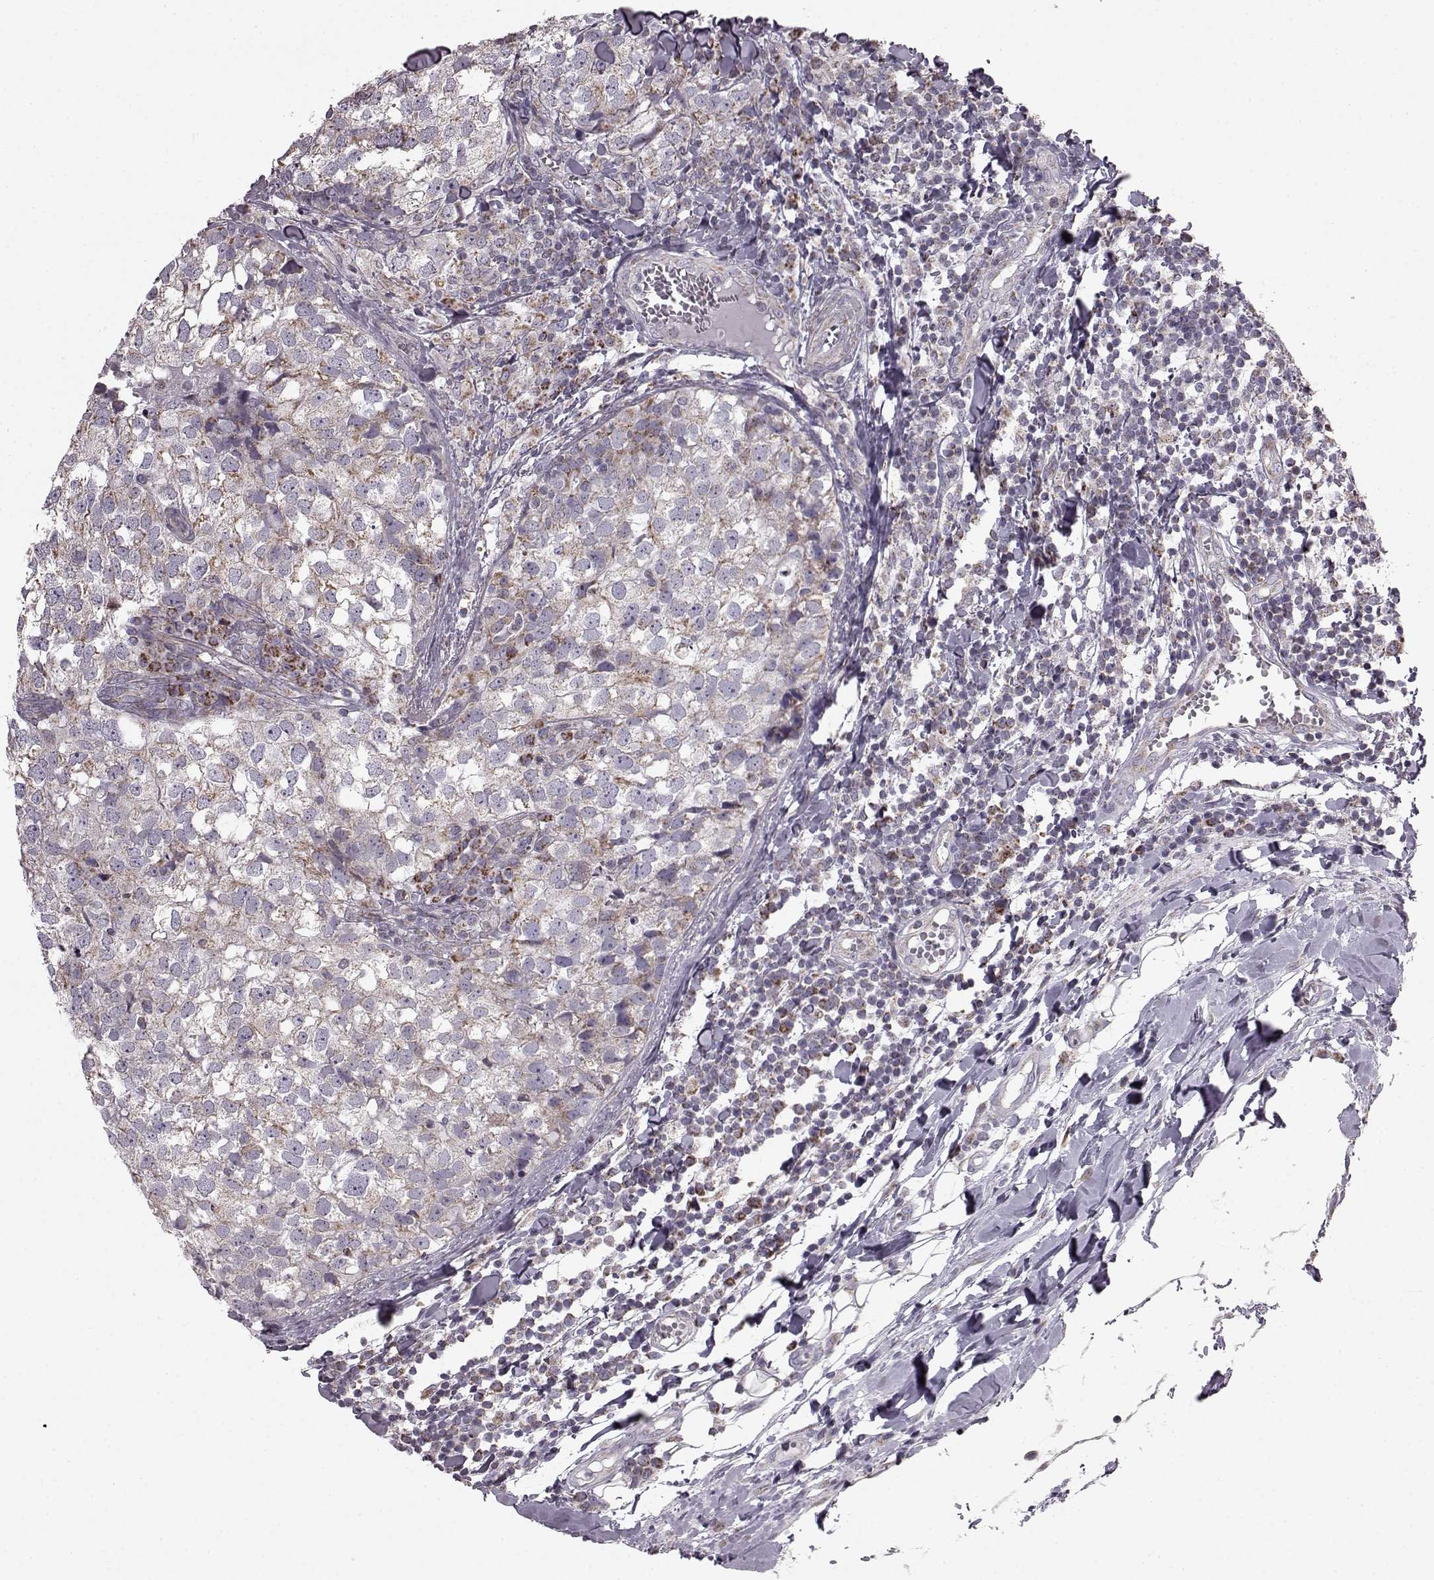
{"staining": {"intensity": "moderate", "quantity": "<25%", "location": "cytoplasmic/membranous"}, "tissue": "breast cancer", "cell_type": "Tumor cells", "image_type": "cancer", "snomed": [{"axis": "morphology", "description": "Duct carcinoma"}, {"axis": "topography", "description": "Breast"}], "caption": "Intraductal carcinoma (breast) stained with DAB immunohistochemistry (IHC) shows low levels of moderate cytoplasmic/membranous expression in about <25% of tumor cells. (IHC, brightfield microscopy, high magnification).", "gene": "FAM8A1", "patient": {"sex": "female", "age": 30}}